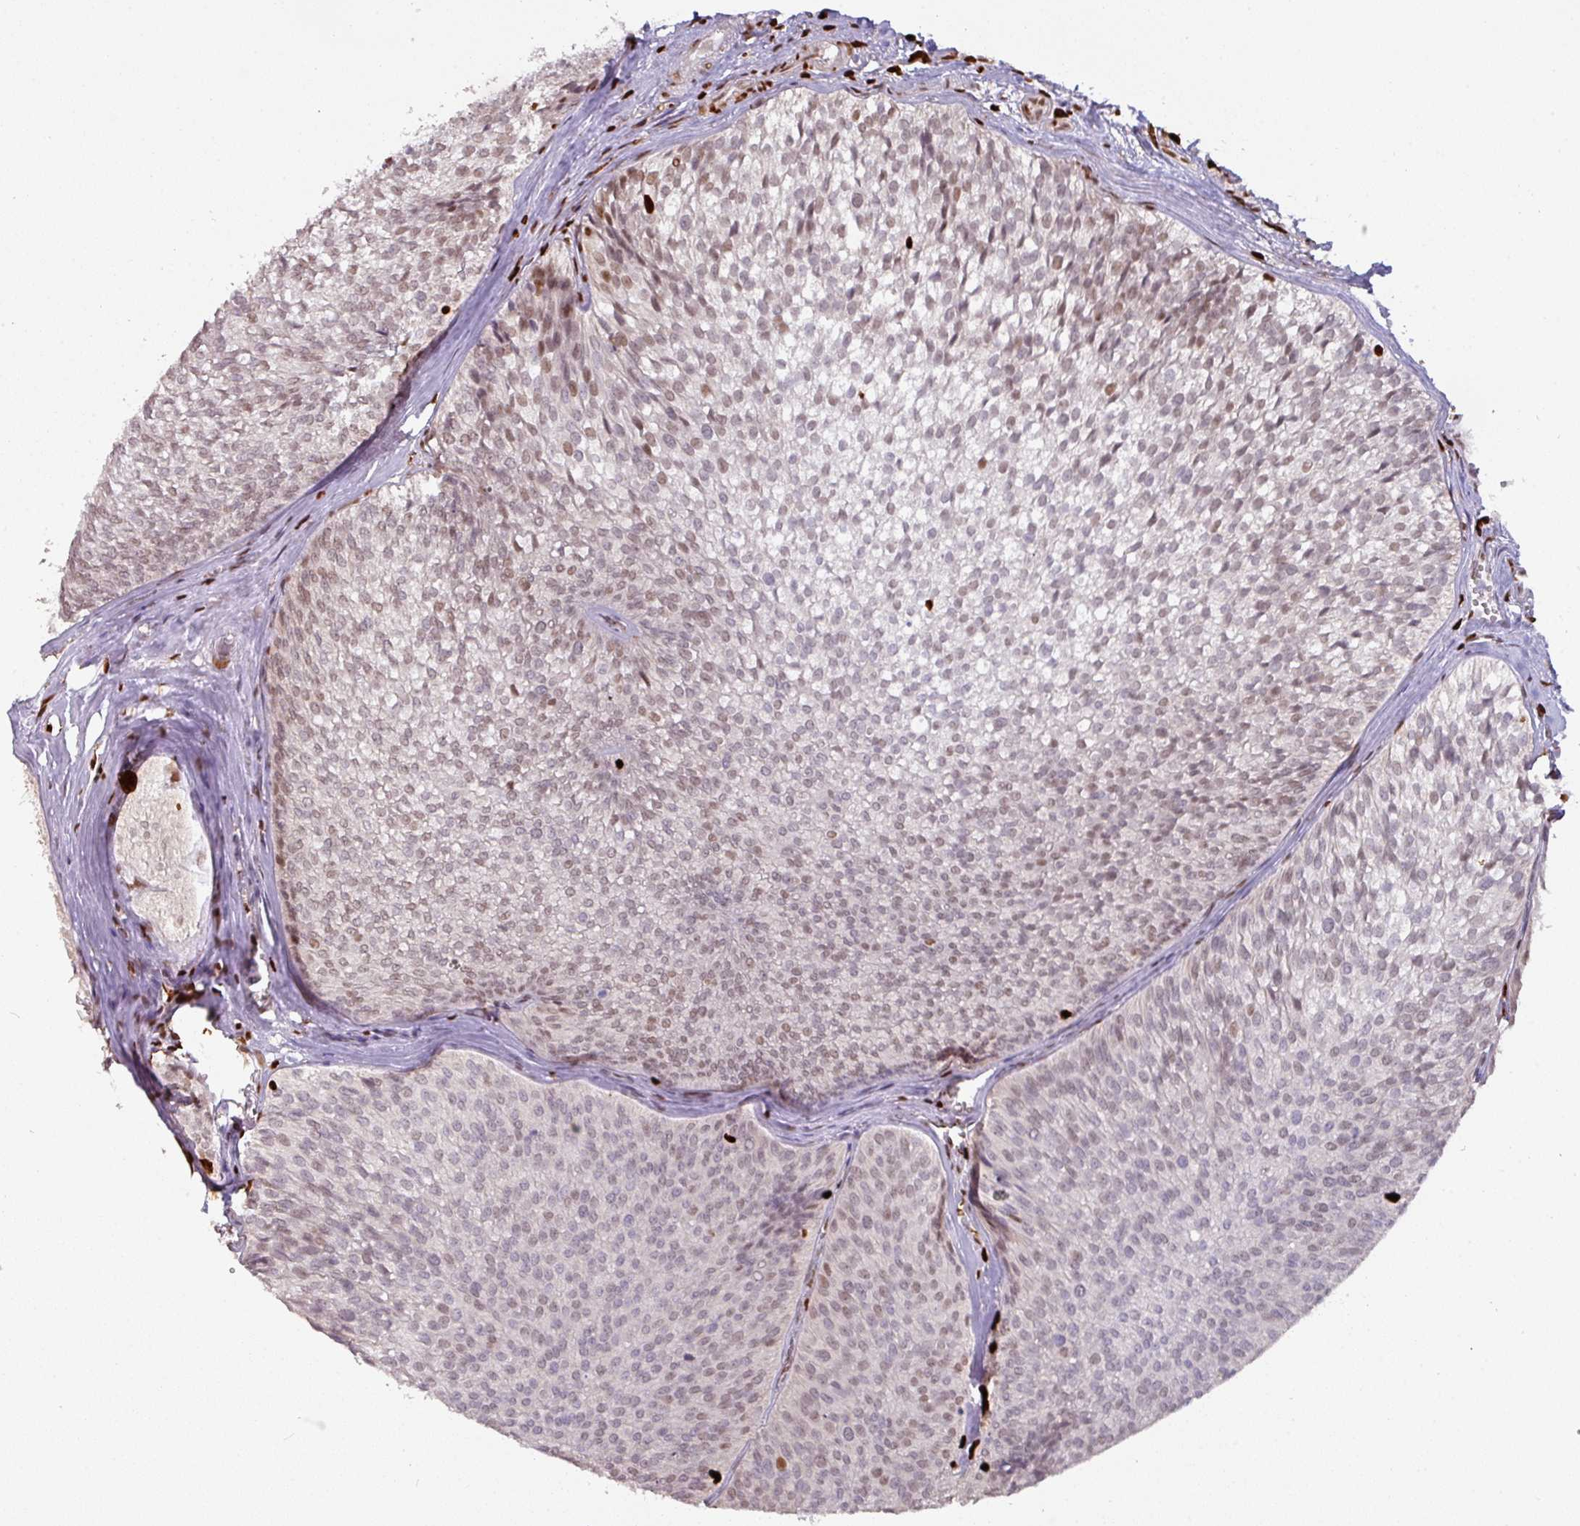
{"staining": {"intensity": "moderate", "quantity": "25%-75%", "location": "nuclear"}, "tissue": "urothelial cancer", "cell_type": "Tumor cells", "image_type": "cancer", "snomed": [{"axis": "morphology", "description": "Urothelial carcinoma, Low grade"}, {"axis": "topography", "description": "Urinary bladder"}], "caption": "Immunohistochemical staining of urothelial cancer exhibits moderate nuclear protein expression in approximately 25%-75% of tumor cells.", "gene": "SAMHD1", "patient": {"sex": "male", "age": 91}}